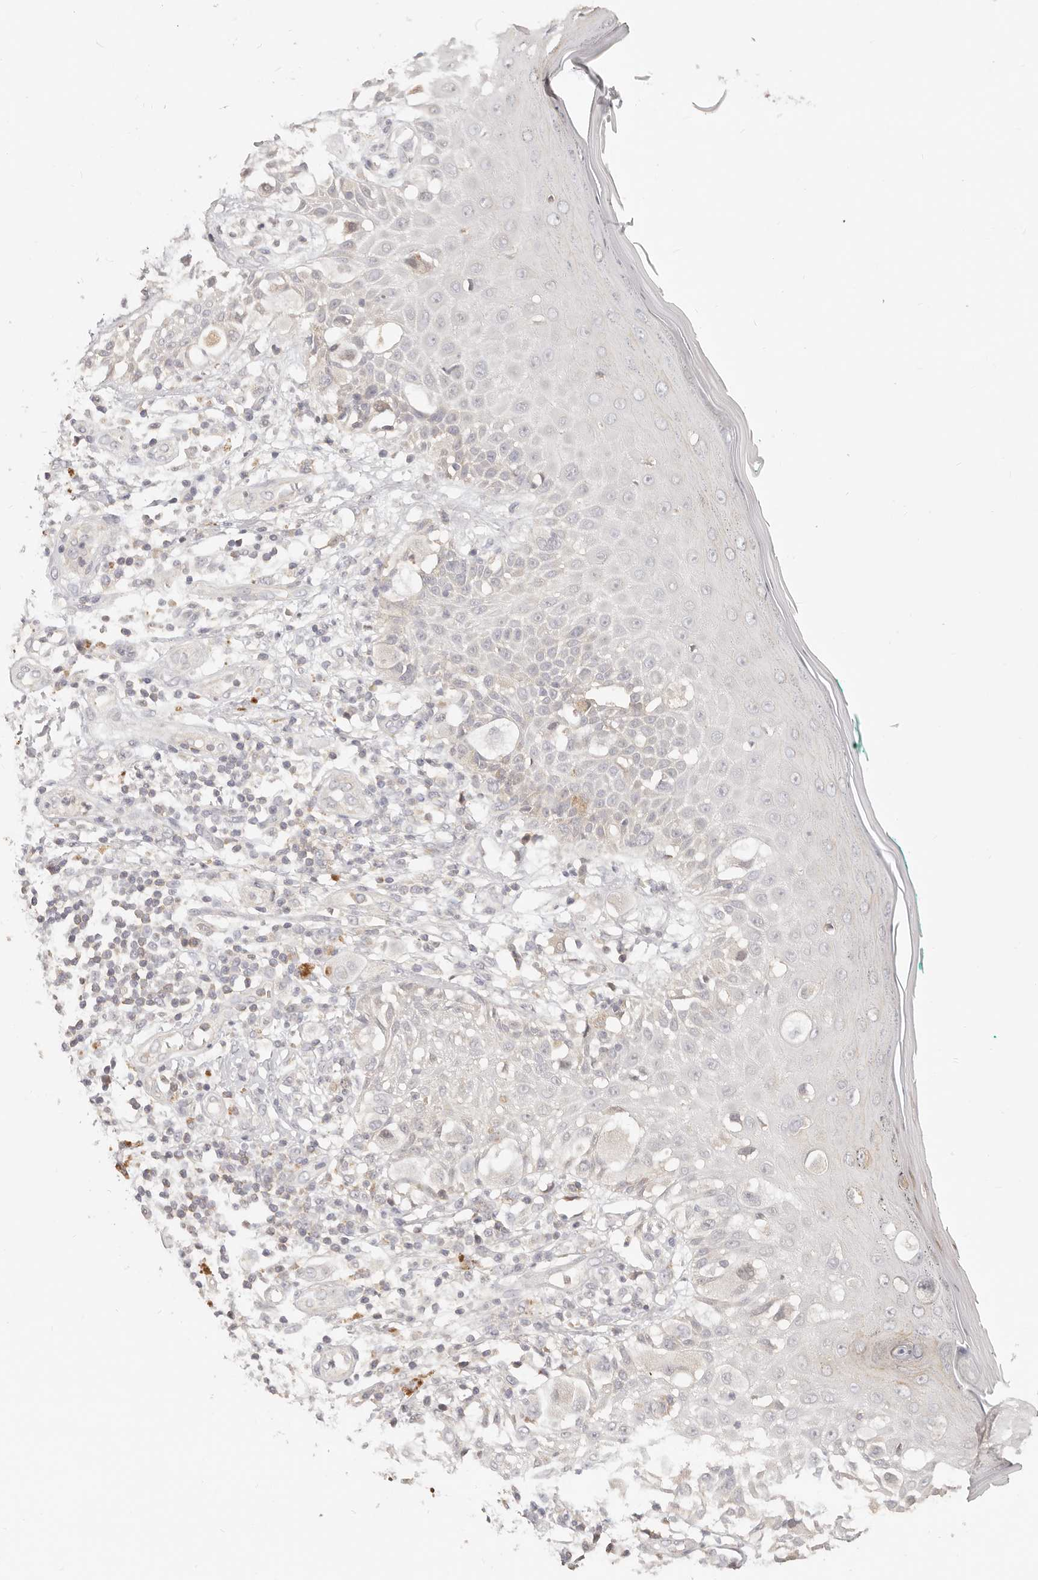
{"staining": {"intensity": "weak", "quantity": "<25%", "location": "cytoplasmic/membranous"}, "tissue": "melanoma", "cell_type": "Tumor cells", "image_type": "cancer", "snomed": [{"axis": "morphology", "description": "Malignant melanoma, NOS"}, {"axis": "topography", "description": "Skin"}], "caption": "A high-resolution micrograph shows IHC staining of melanoma, which shows no significant staining in tumor cells.", "gene": "DTNBP1", "patient": {"sex": "female", "age": 81}}